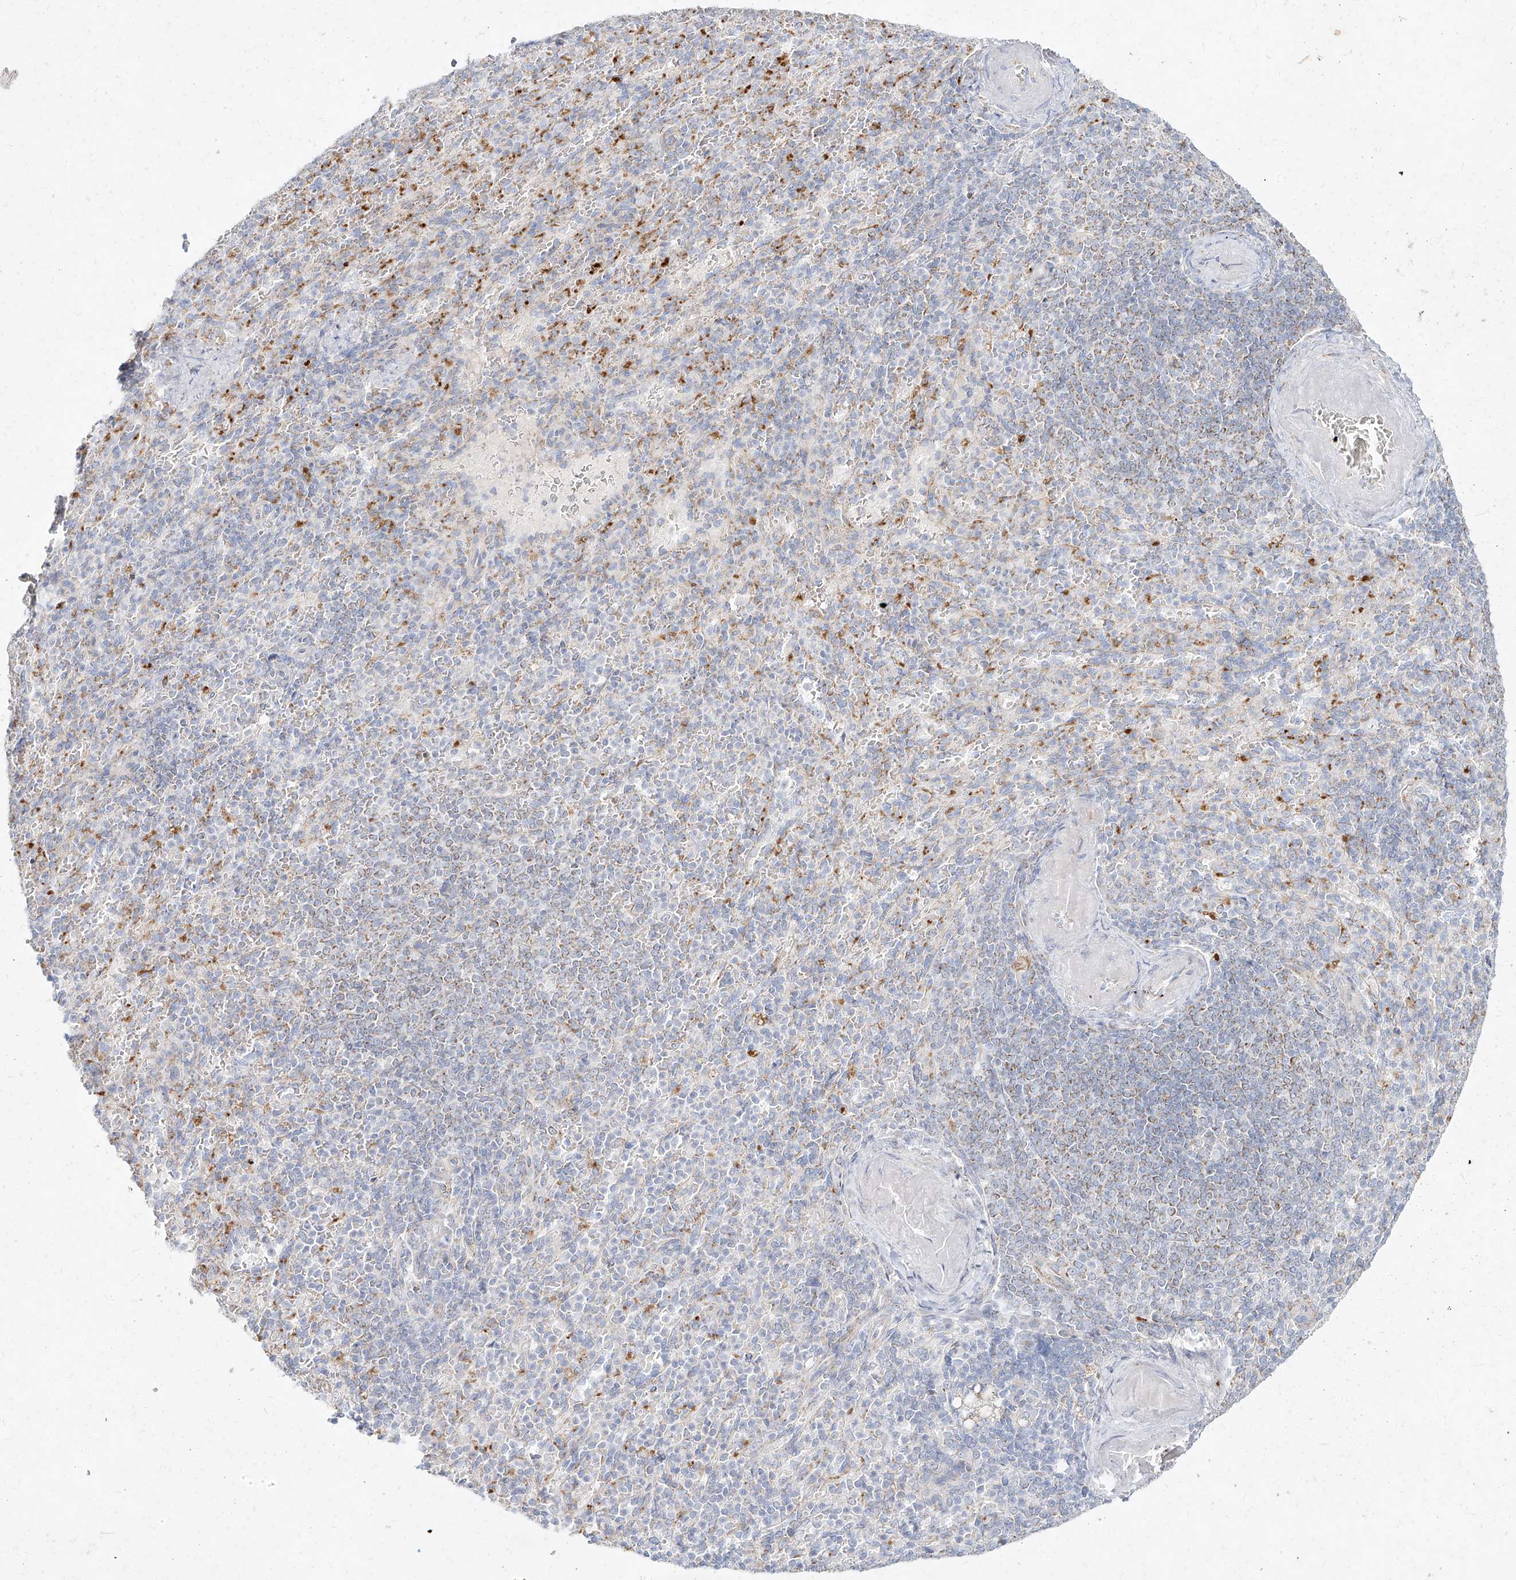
{"staining": {"intensity": "moderate", "quantity": "<25%", "location": "cytoplasmic/membranous"}, "tissue": "spleen", "cell_type": "Cells in red pulp", "image_type": "normal", "snomed": [{"axis": "morphology", "description": "Normal tissue, NOS"}, {"axis": "topography", "description": "Spleen"}], "caption": "Protein staining exhibits moderate cytoplasmic/membranous positivity in about <25% of cells in red pulp in normal spleen.", "gene": "MTX2", "patient": {"sex": "female", "age": 74}}